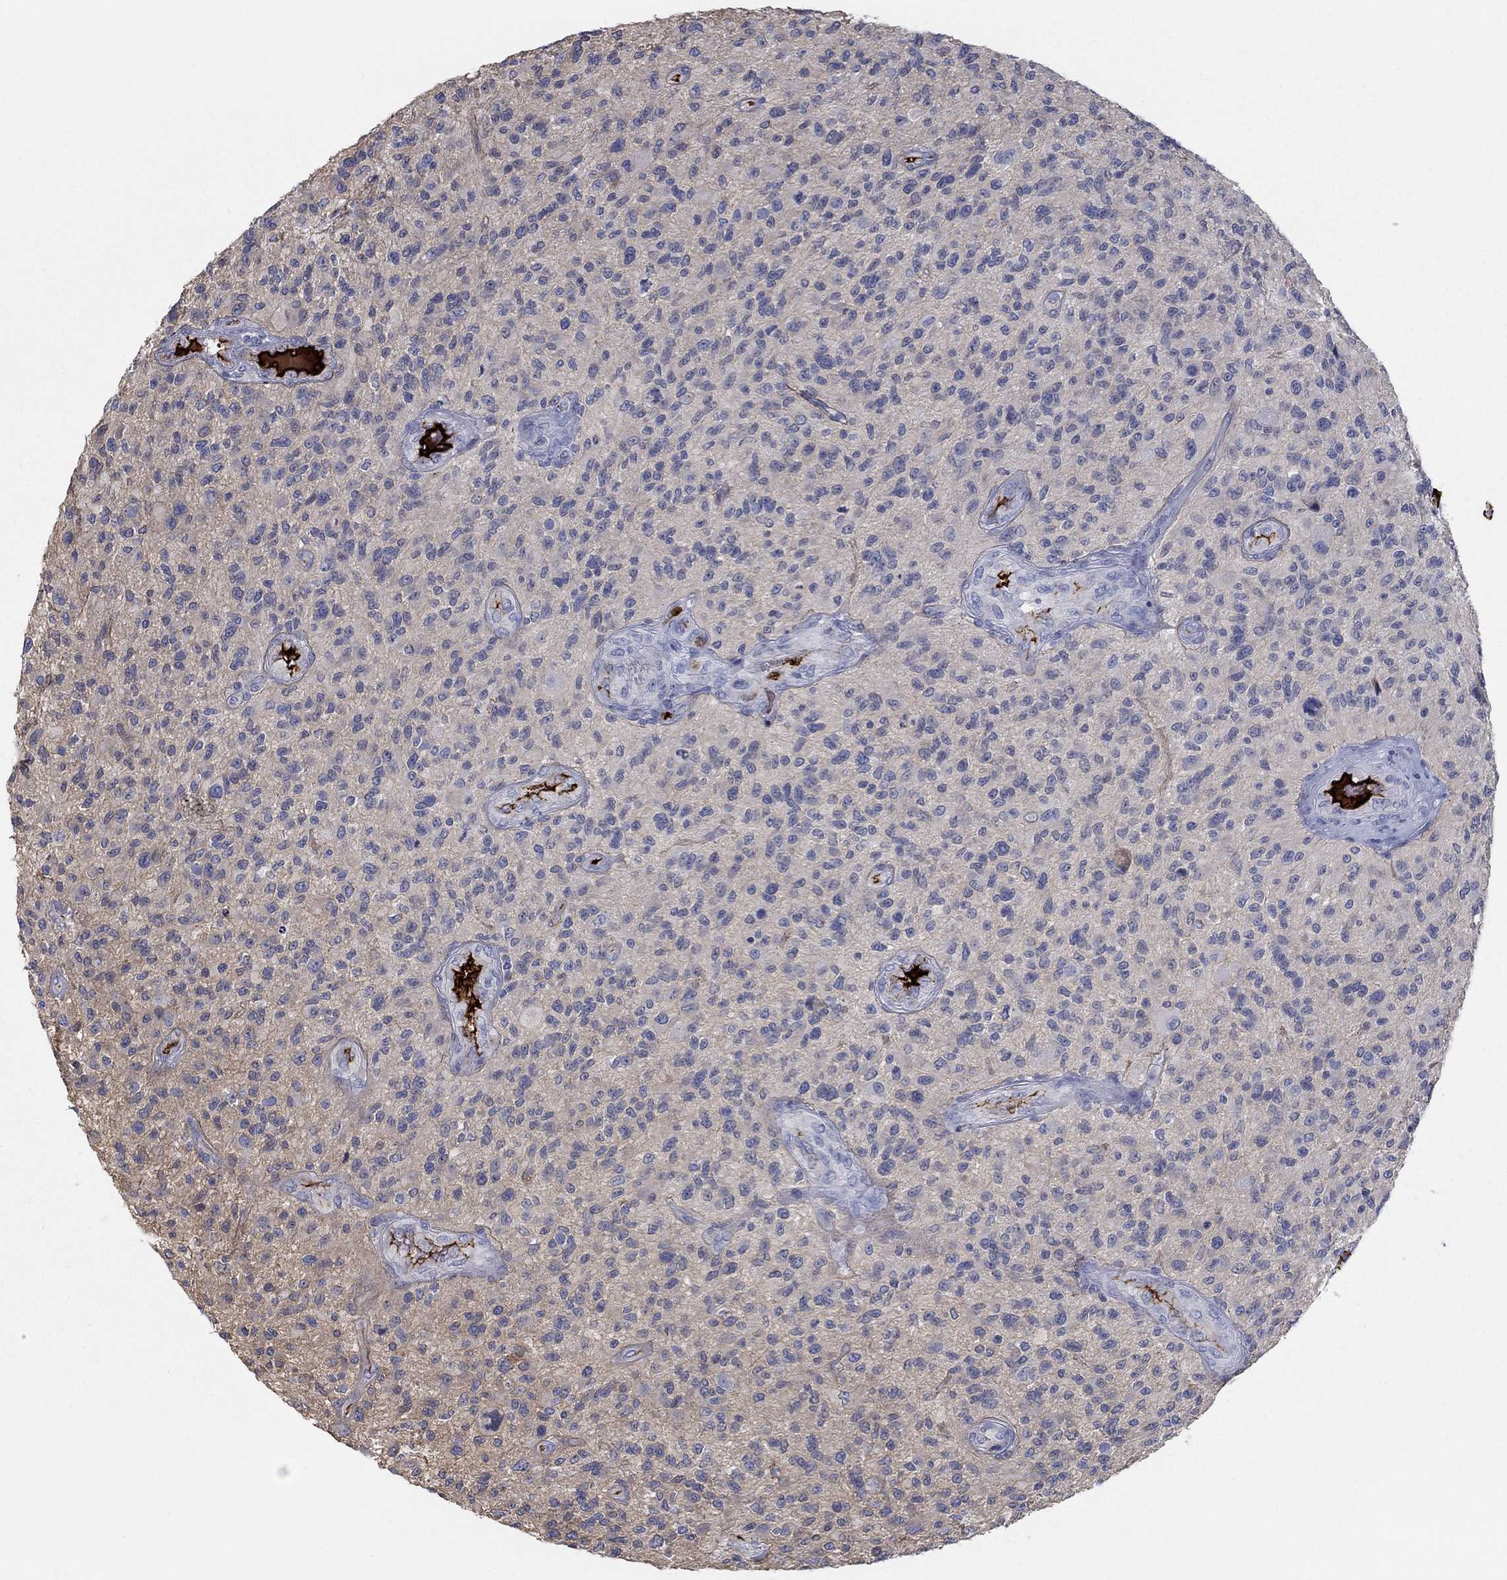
{"staining": {"intensity": "negative", "quantity": "none", "location": "none"}, "tissue": "glioma", "cell_type": "Tumor cells", "image_type": "cancer", "snomed": [{"axis": "morphology", "description": "Glioma, malignant, High grade"}, {"axis": "topography", "description": "Brain"}], "caption": "Malignant glioma (high-grade) was stained to show a protein in brown. There is no significant staining in tumor cells.", "gene": "APOC3", "patient": {"sex": "male", "age": 47}}